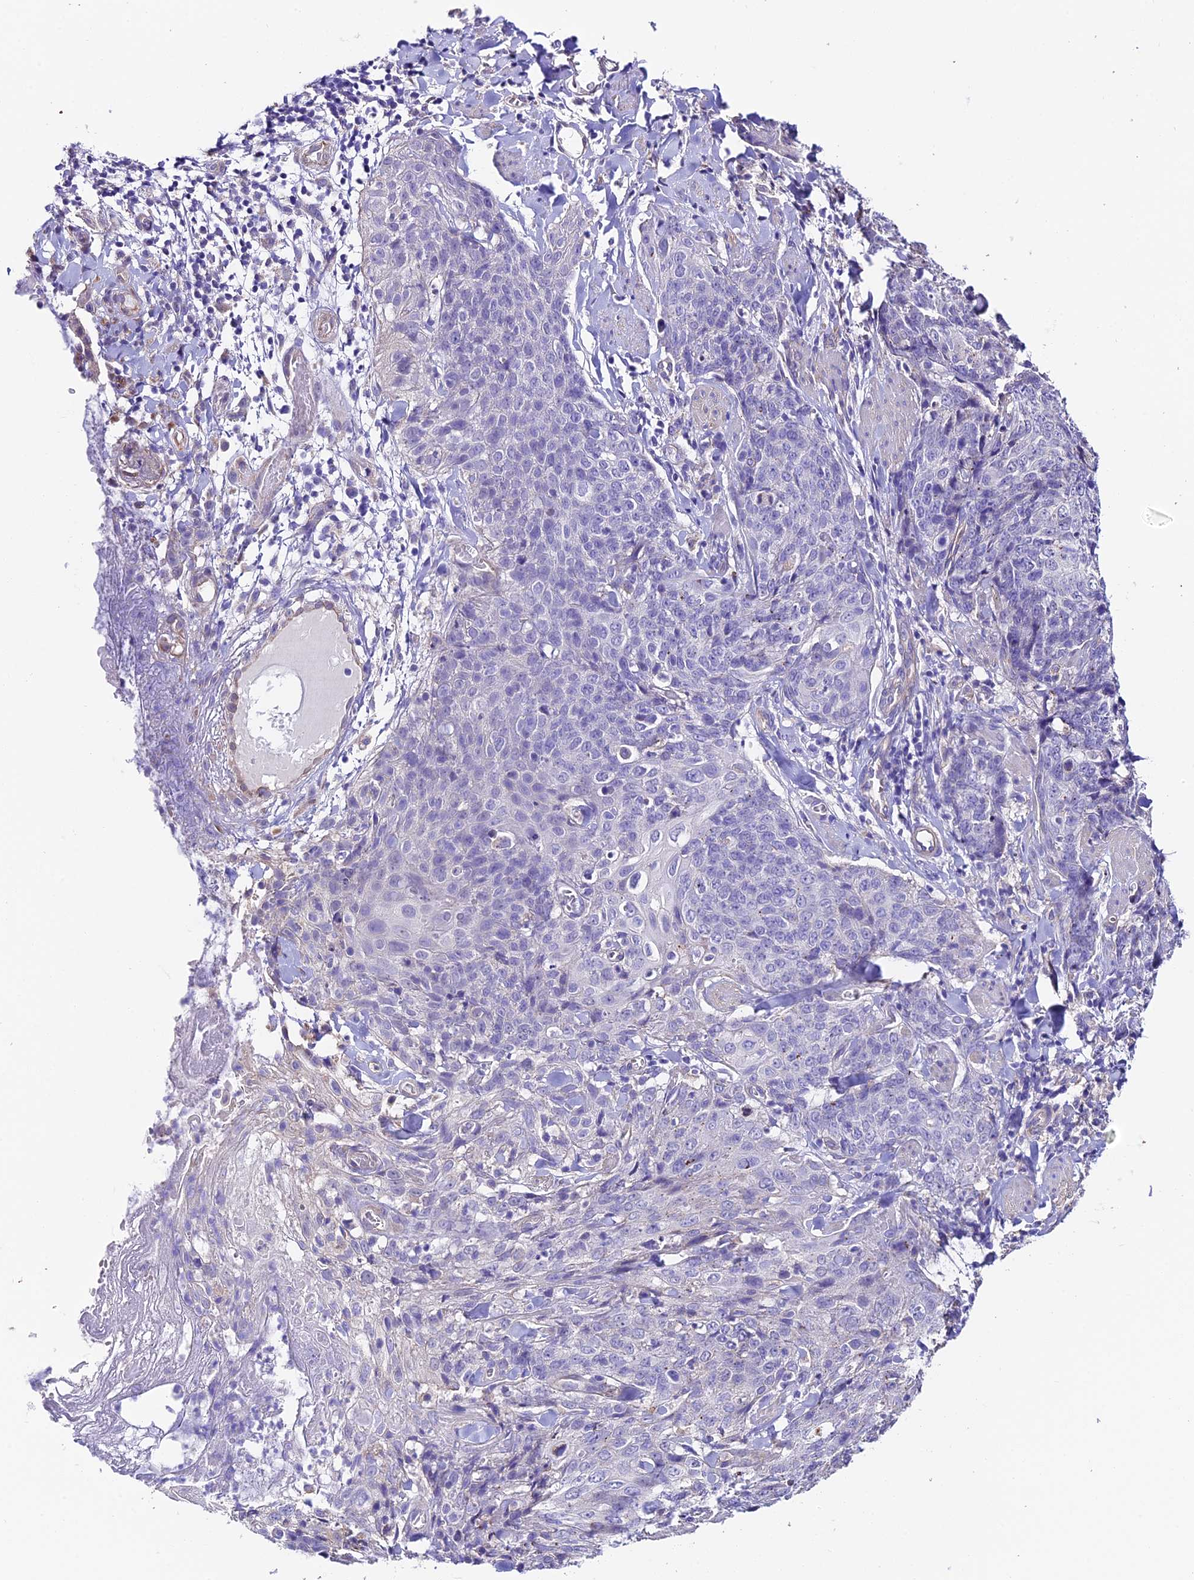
{"staining": {"intensity": "negative", "quantity": "none", "location": "none"}, "tissue": "skin cancer", "cell_type": "Tumor cells", "image_type": "cancer", "snomed": [{"axis": "morphology", "description": "Squamous cell carcinoma, NOS"}, {"axis": "topography", "description": "Skin"}, {"axis": "topography", "description": "Vulva"}], "caption": "This is an immunohistochemistry histopathology image of squamous cell carcinoma (skin). There is no expression in tumor cells.", "gene": "QRFP", "patient": {"sex": "female", "age": 85}}